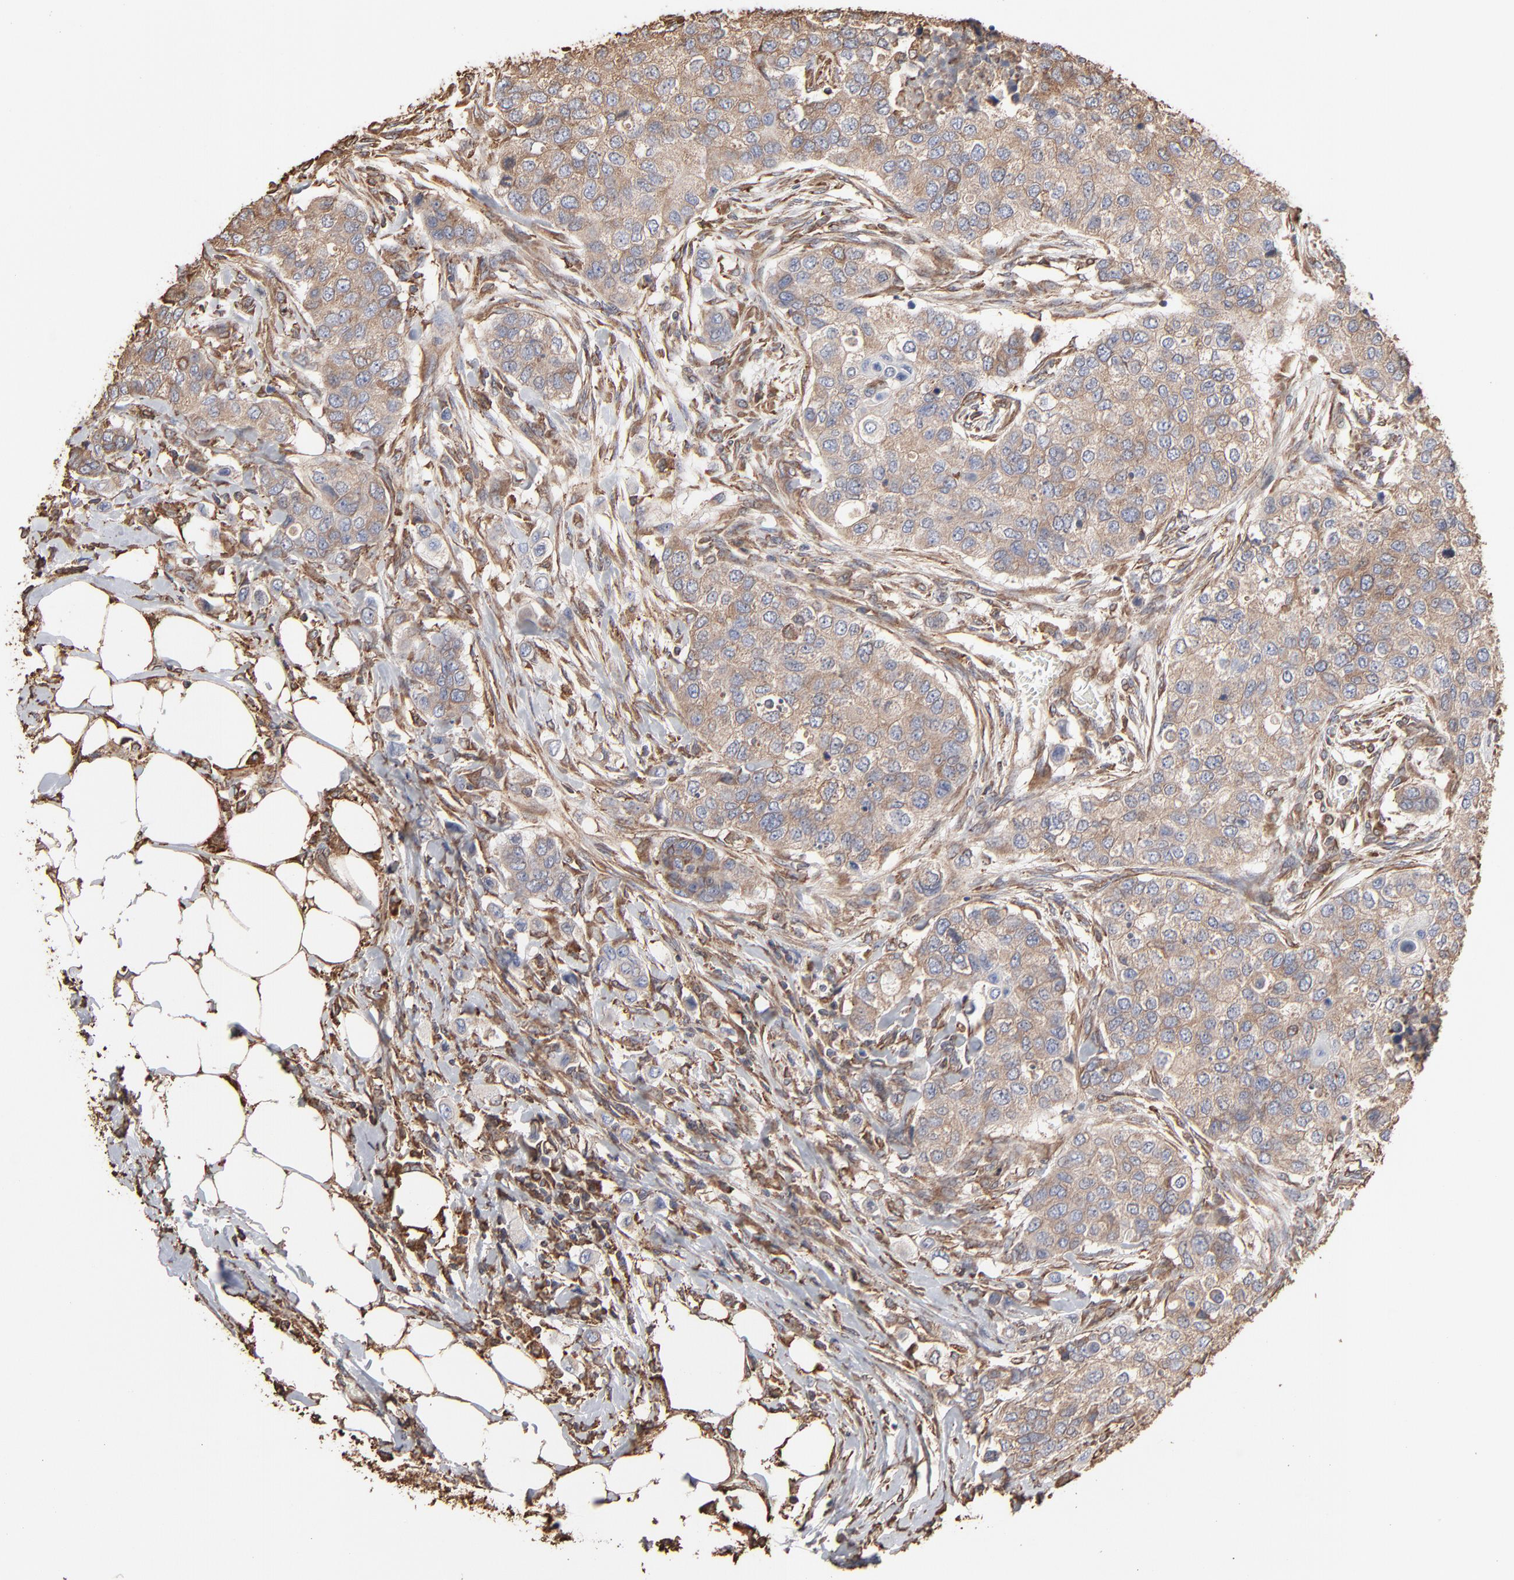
{"staining": {"intensity": "weak", "quantity": ">75%", "location": "cytoplasmic/membranous"}, "tissue": "breast cancer", "cell_type": "Tumor cells", "image_type": "cancer", "snomed": [{"axis": "morphology", "description": "Normal tissue, NOS"}, {"axis": "morphology", "description": "Duct carcinoma"}, {"axis": "topography", "description": "Breast"}], "caption": "DAB (3,3'-diaminobenzidine) immunohistochemical staining of human breast infiltrating ductal carcinoma displays weak cytoplasmic/membranous protein staining in approximately >75% of tumor cells.", "gene": "PDIA3", "patient": {"sex": "female", "age": 49}}